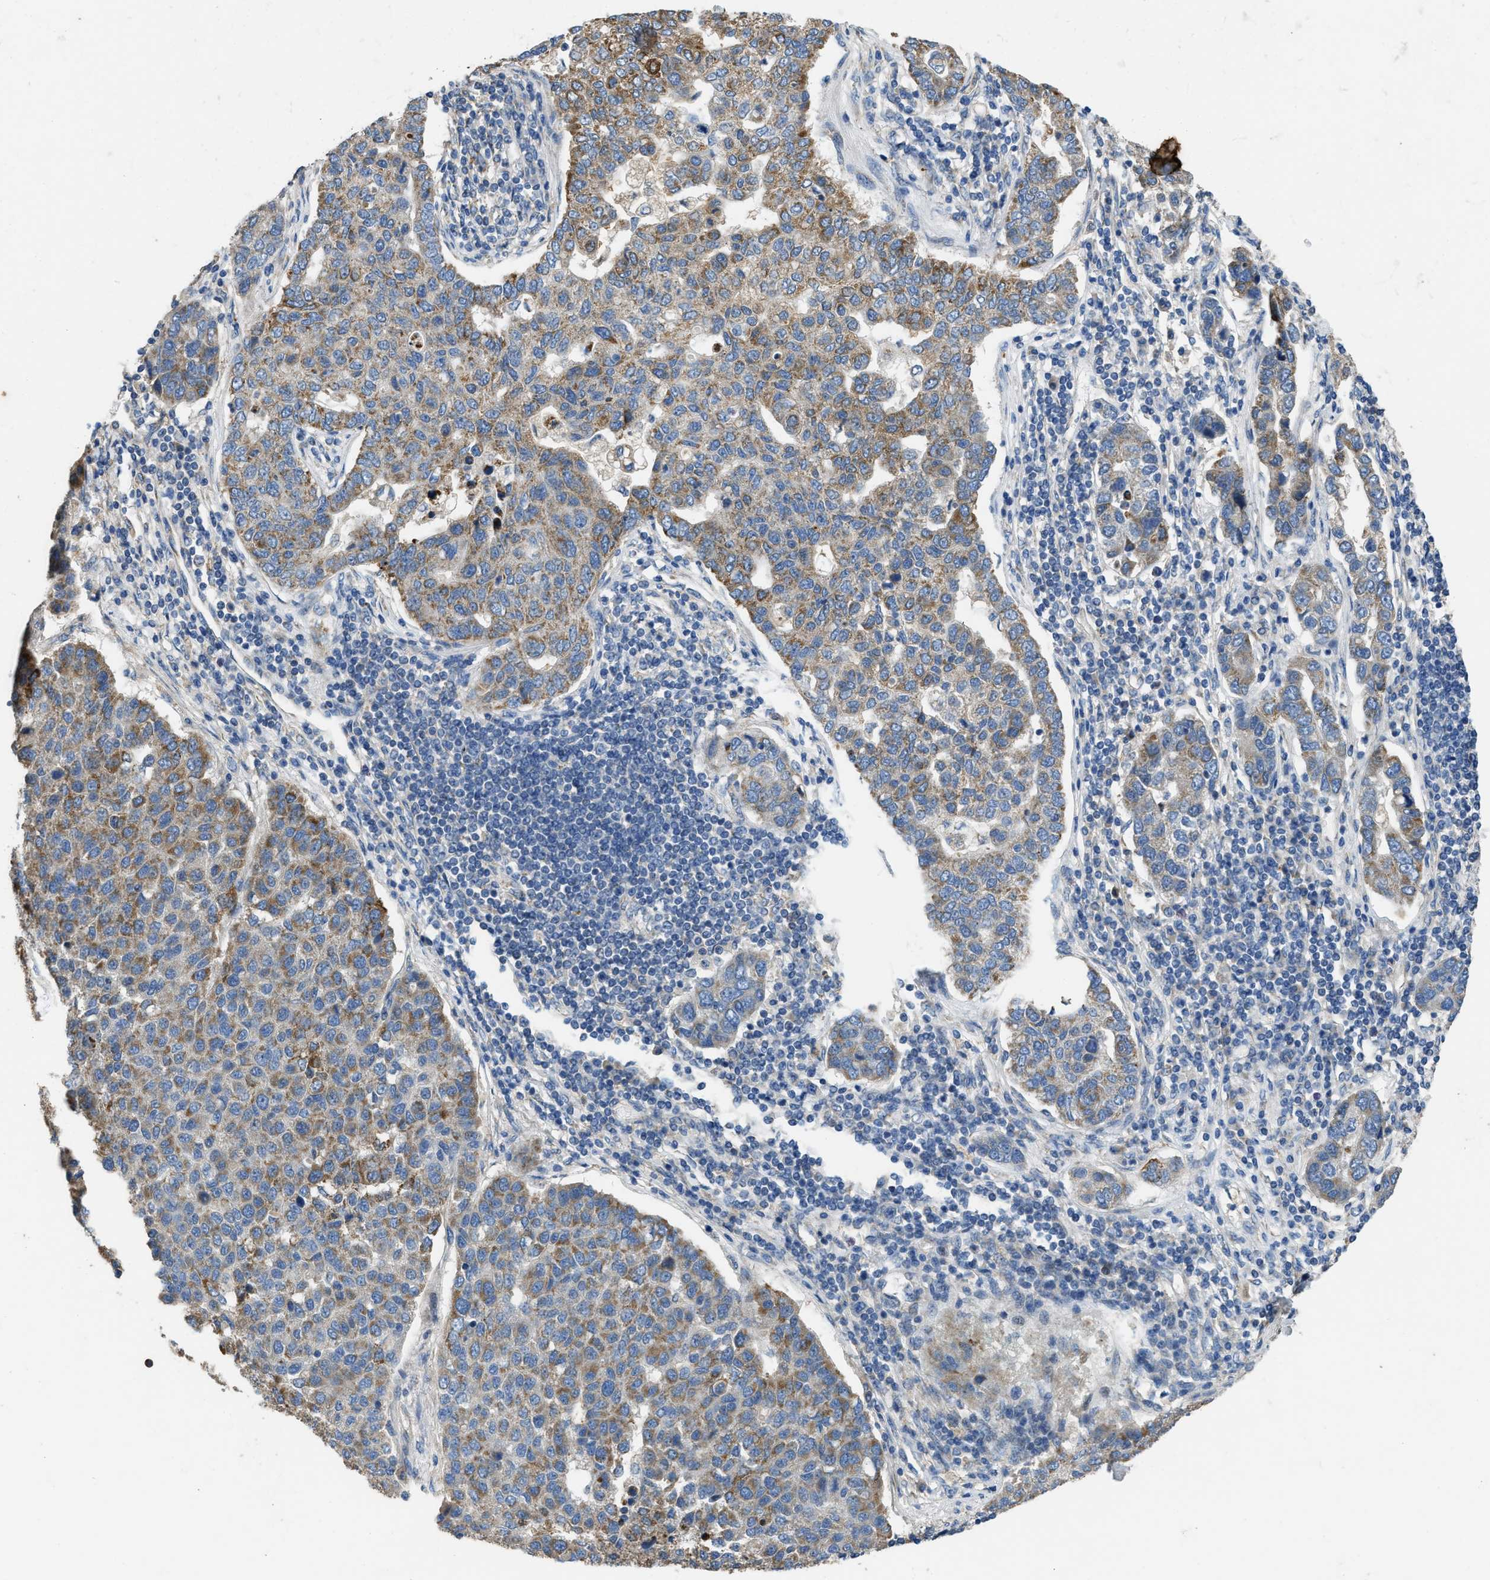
{"staining": {"intensity": "moderate", "quantity": ">75%", "location": "cytoplasmic/membranous"}, "tissue": "pancreatic cancer", "cell_type": "Tumor cells", "image_type": "cancer", "snomed": [{"axis": "morphology", "description": "Adenocarcinoma, NOS"}, {"axis": "topography", "description": "Pancreas"}], "caption": "An immunohistochemistry (IHC) photomicrograph of neoplastic tissue is shown. Protein staining in brown labels moderate cytoplasmic/membranous positivity in adenocarcinoma (pancreatic) within tumor cells. Immunohistochemistry (ihc) stains the protein of interest in brown and the nuclei are stained blue.", "gene": "TMEM150A", "patient": {"sex": "female", "age": 61}}